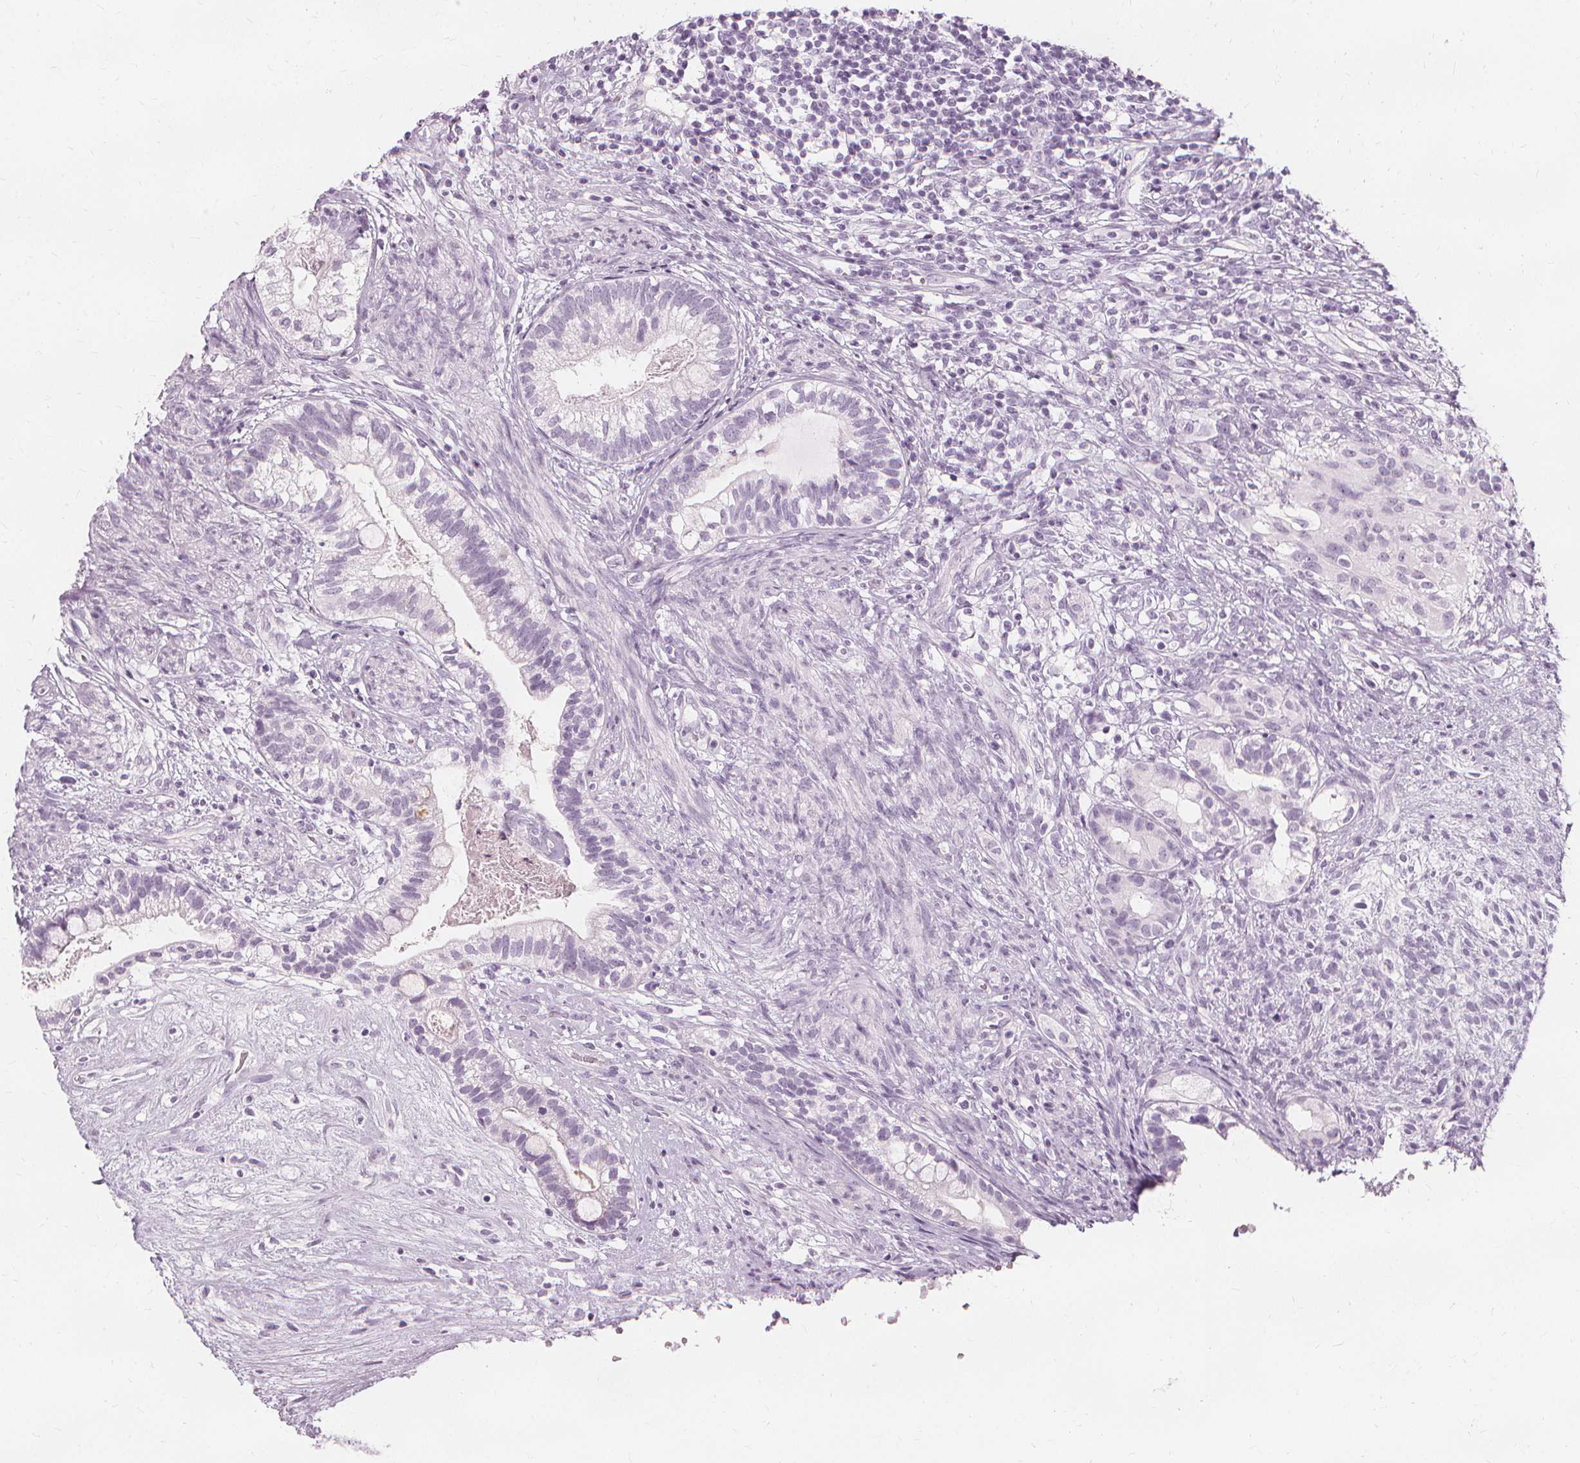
{"staining": {"intensity": "negative", "quantity": "none", "location": "none"}, "tissue": "testis cancer", "cell_type": "Tumor cells", "image_type": "cancer", "snomed": [{"axis": "morphology", "description": "Seminoma, NOS"}, {"axis": "morphology", "description": "Carcinoma, Embryonal, NOS"}, {"axis": "topography", "description": "Testis"}], "caption": "A micrograph of human testis cancer (embryonal carcinoma) is negative for staining in tumor cells.", "gene": "TFF1", "patient": {"sex": "male", "age": 41}}